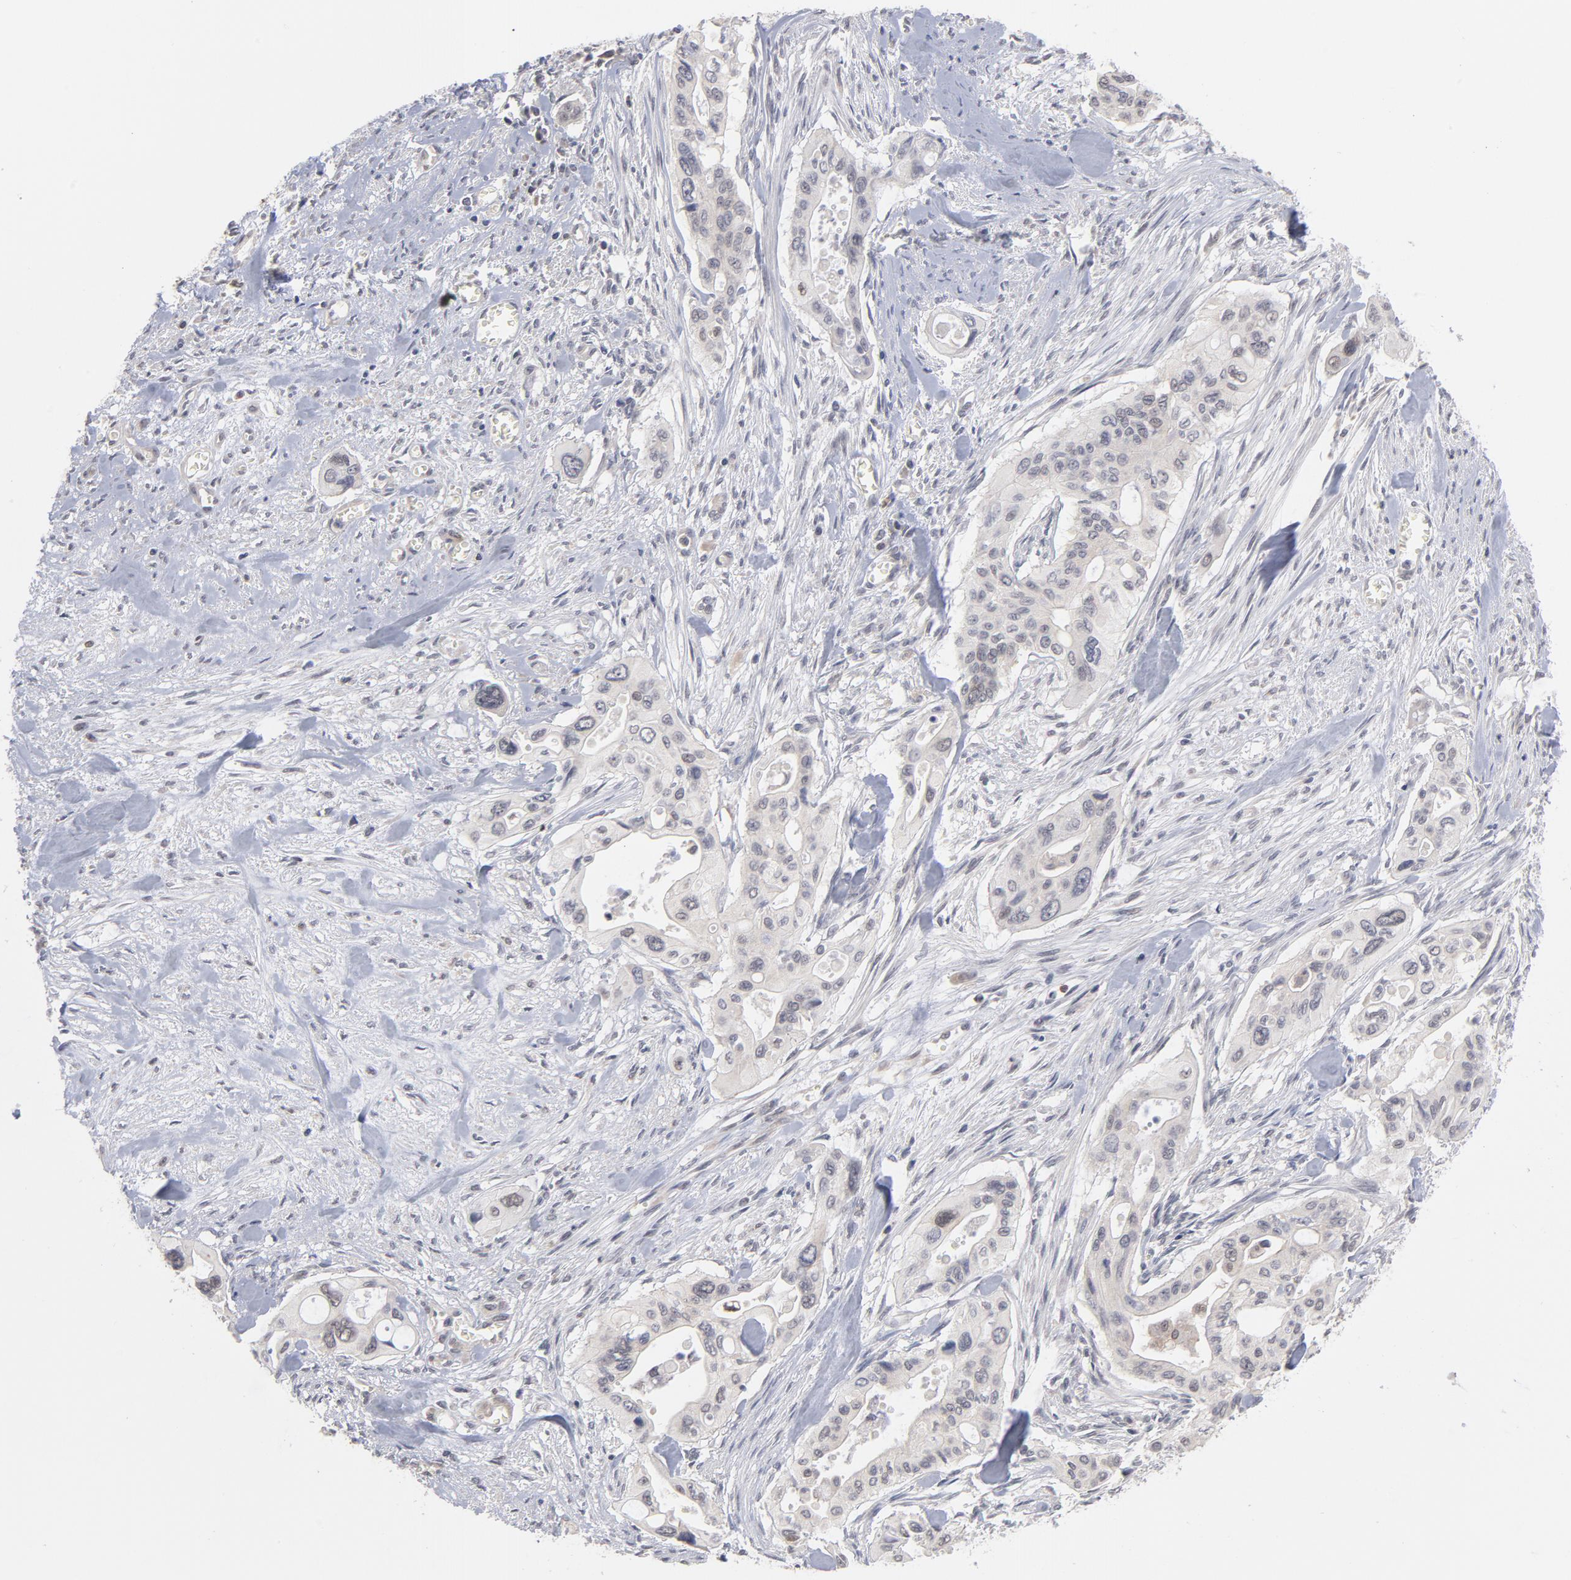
{"staining": {"intensity": "negative", "quantity": "none", "location": "none"}, "tissue": "pancreatic cancer", "cell_type": "Tumor cells", "image_type": "cancer", "snomed": [{"axis": "morphology", "description": "Adenocarcinoma, NOS"}, {"axis": "topography", "description": "Pancreas"}], "caption": "Photomicrograph shows no protein expression in tumor cells of pancreatic adenocarcinoma tissue.", "gene": "OAS1", "patient": {"sex": "male", "age": 77}}